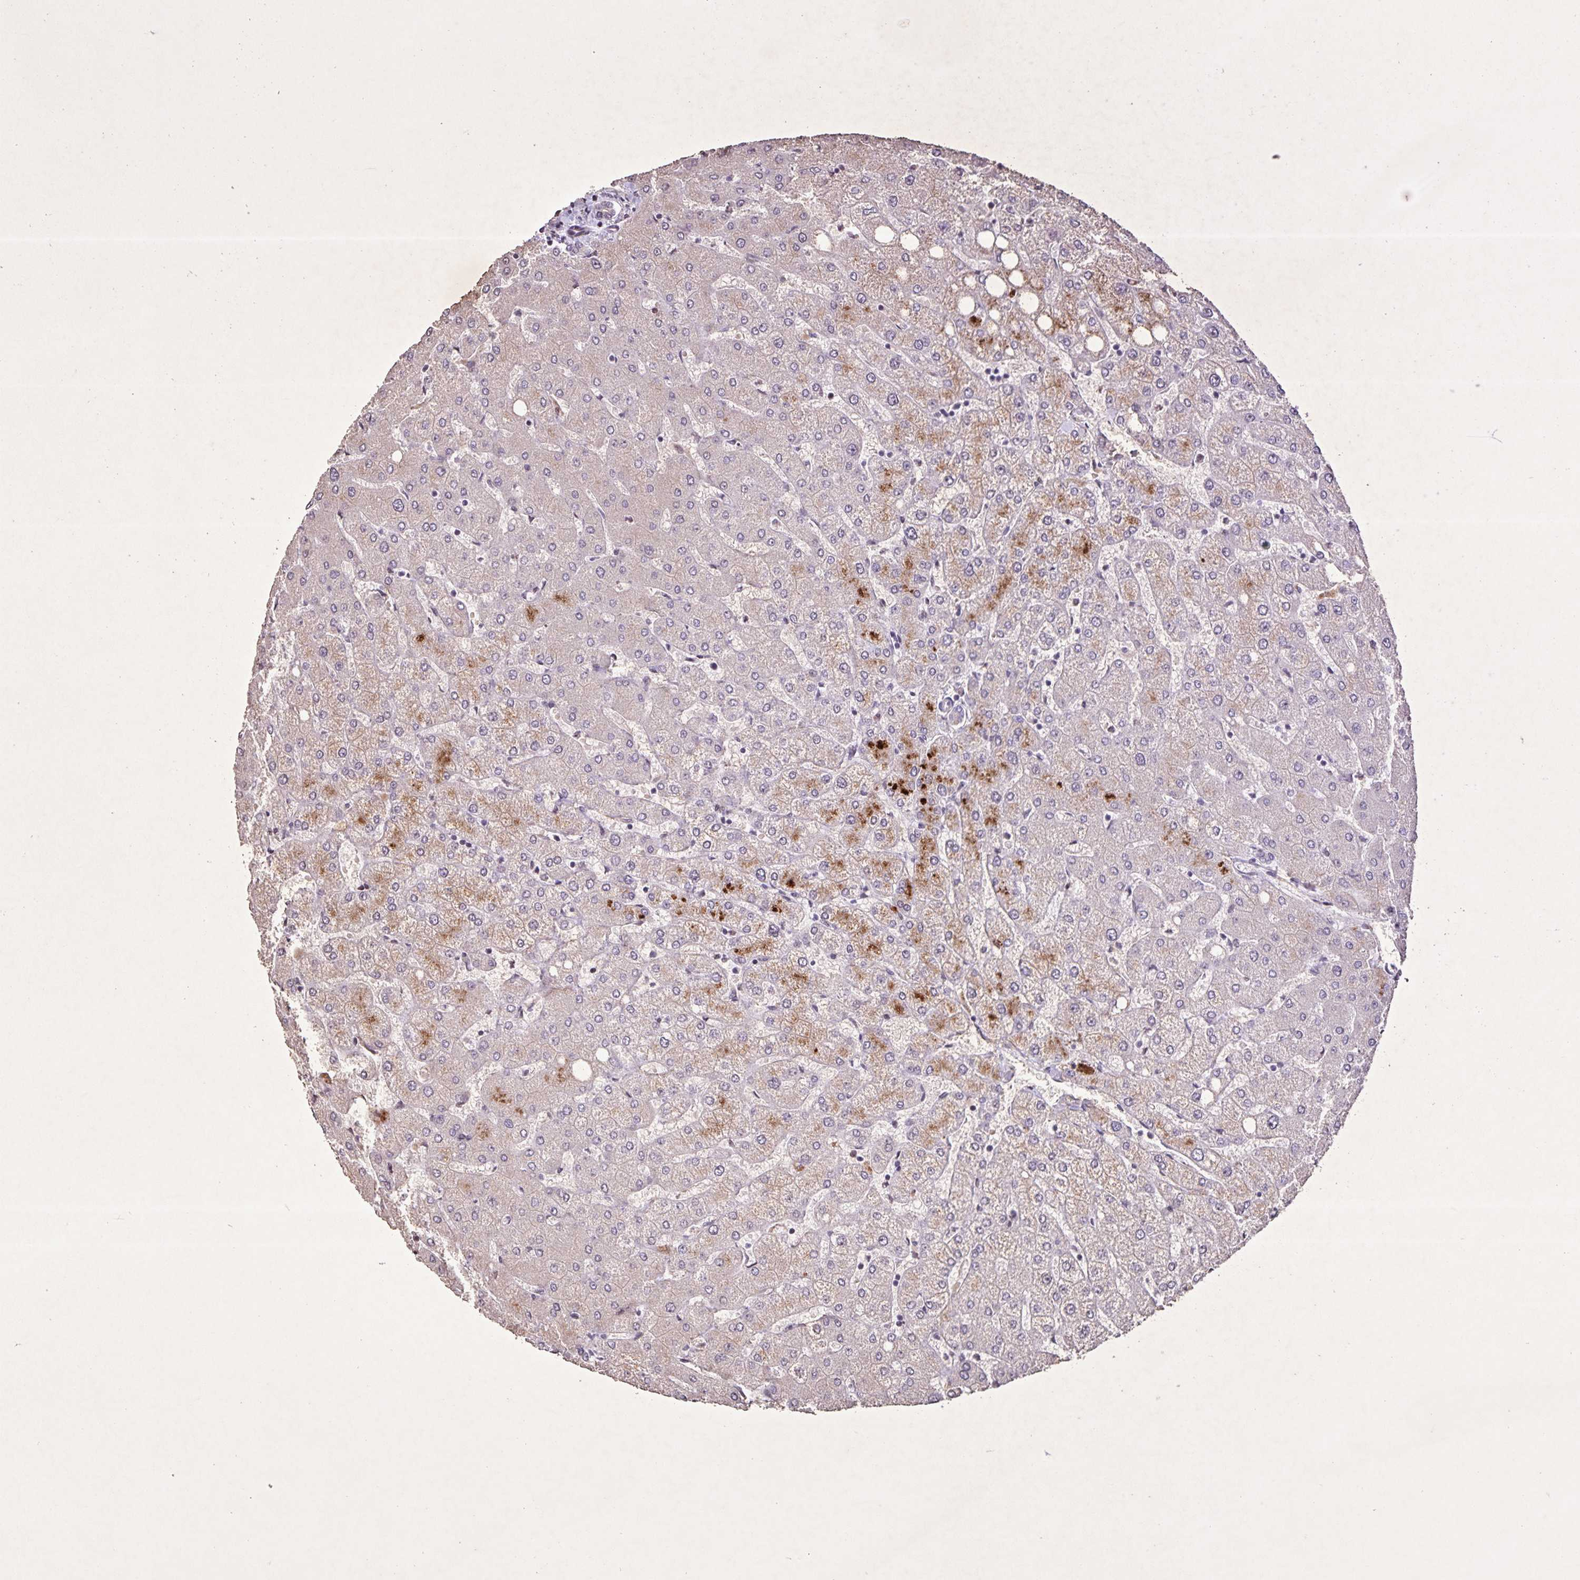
{"staining": {"intensity": "negative", "quantity": "none", "location": "none"}, "tissue": "liver", "cell_type": "Cholangiocytes", "image_type": "normal", "snomed": [{"axis": "morphology", "description": "Normal tissue, NOS"}, {"axis": "topography", "description": "Liver"}], "caption": "Liver stained for a protein using immunohistochemistry displays no positivity cholangiocytes.", "gene": "GDF2", "patient": {"sex": "female", "age": 54}}